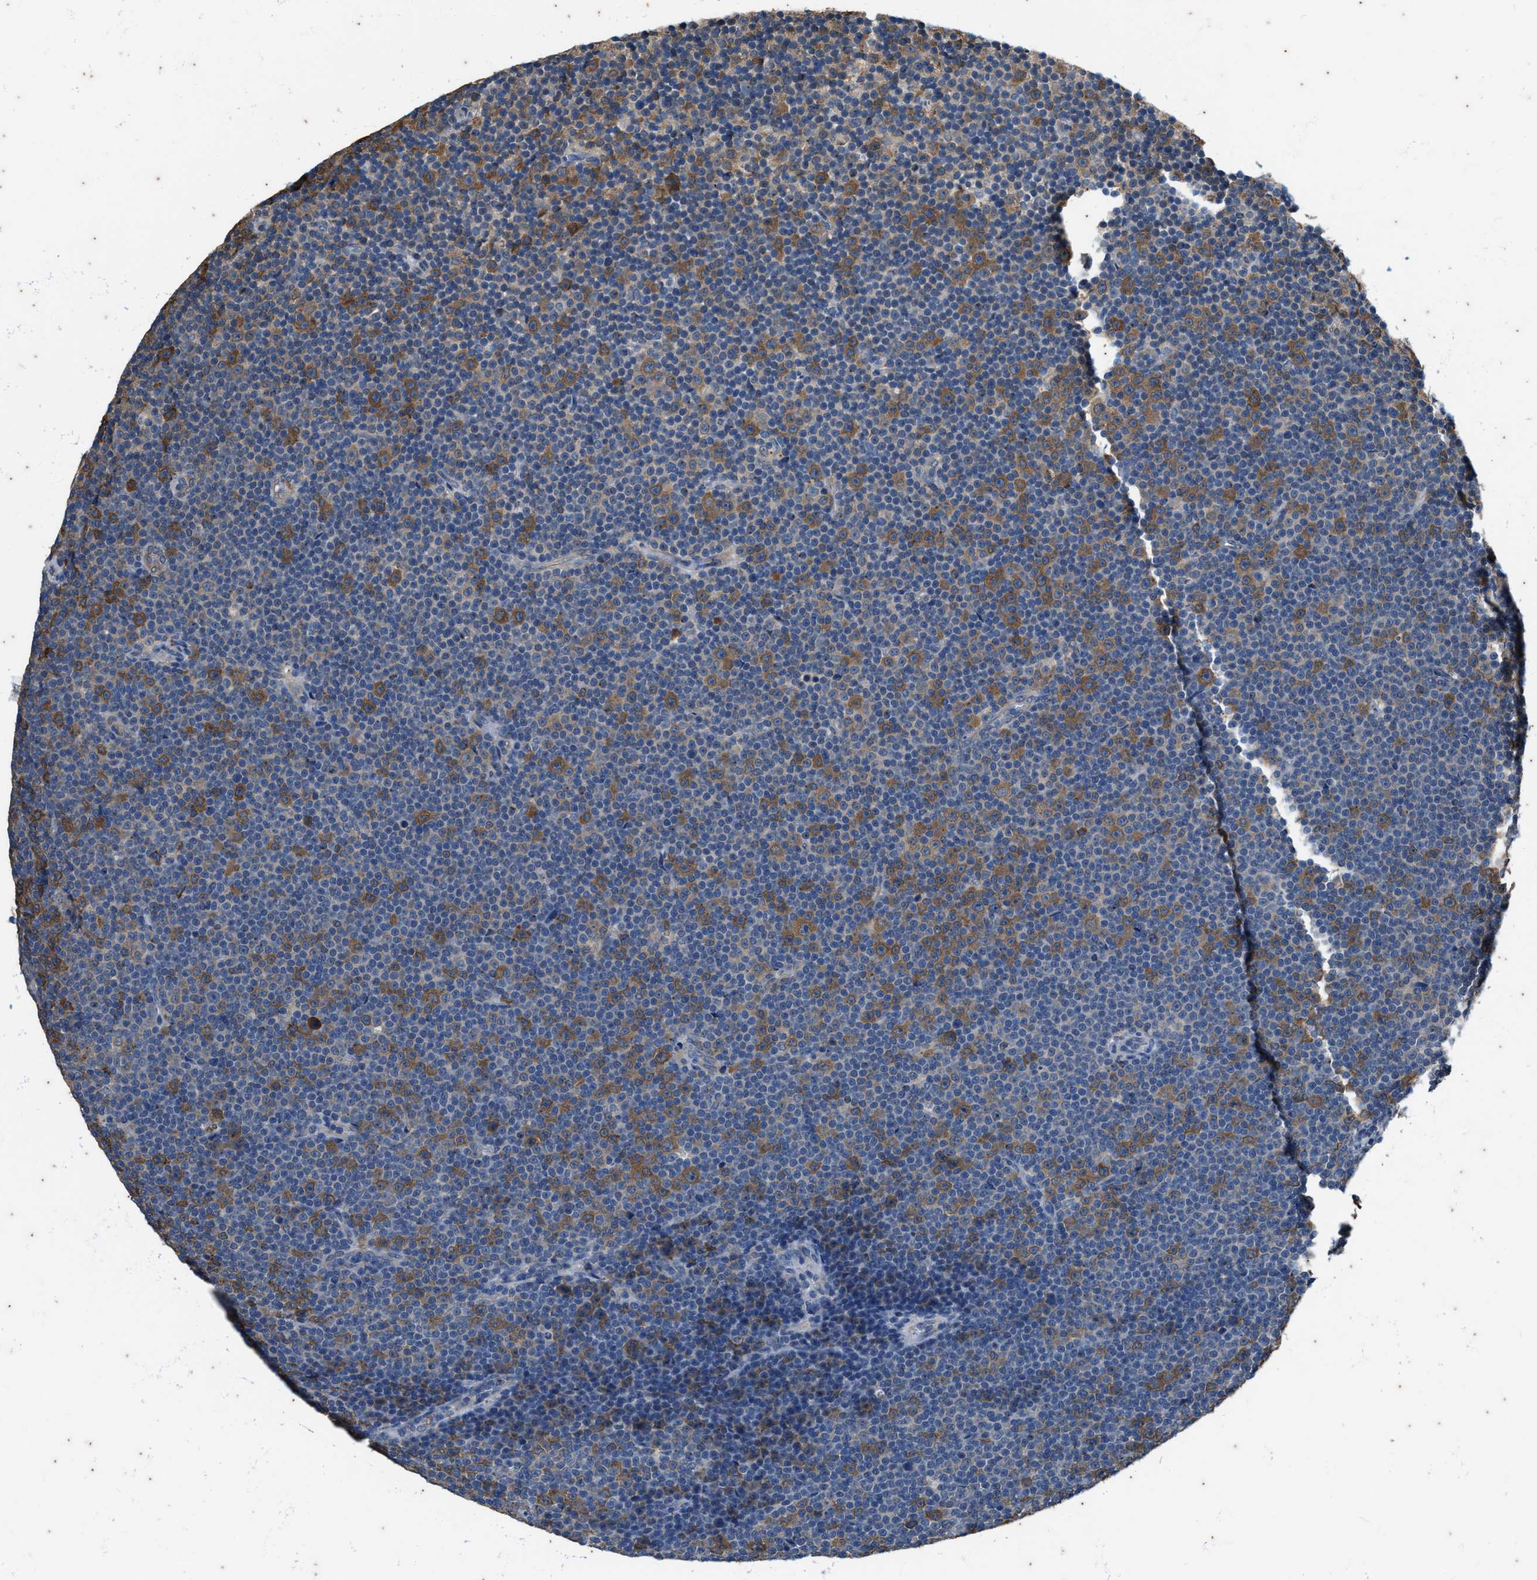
{"staining": {"intensity": "moderate", "quantity": "25%-75%", "location": "cytoplasmic/membranous"}, "tissue": "lymphoma", "cell_type": "Tumor cells", "image_type": "cancer", "snomed": [{"axis": "morphology", "description": "Malignant lymphoma, non-Hodgkin's type, Low grade"}, {"axis": "topography", "description": "Lymph node"}], "caption": "About 25%-75% of tumor cells in malignant lymphoma, non-Hodgkin's type (low-grade) reveal moderate cytoplasmic/membranous protein staining as visualized by brown immunohistochemical staining.", "gene": "COX19", "patient": {"sex": "female", "age": 67}}